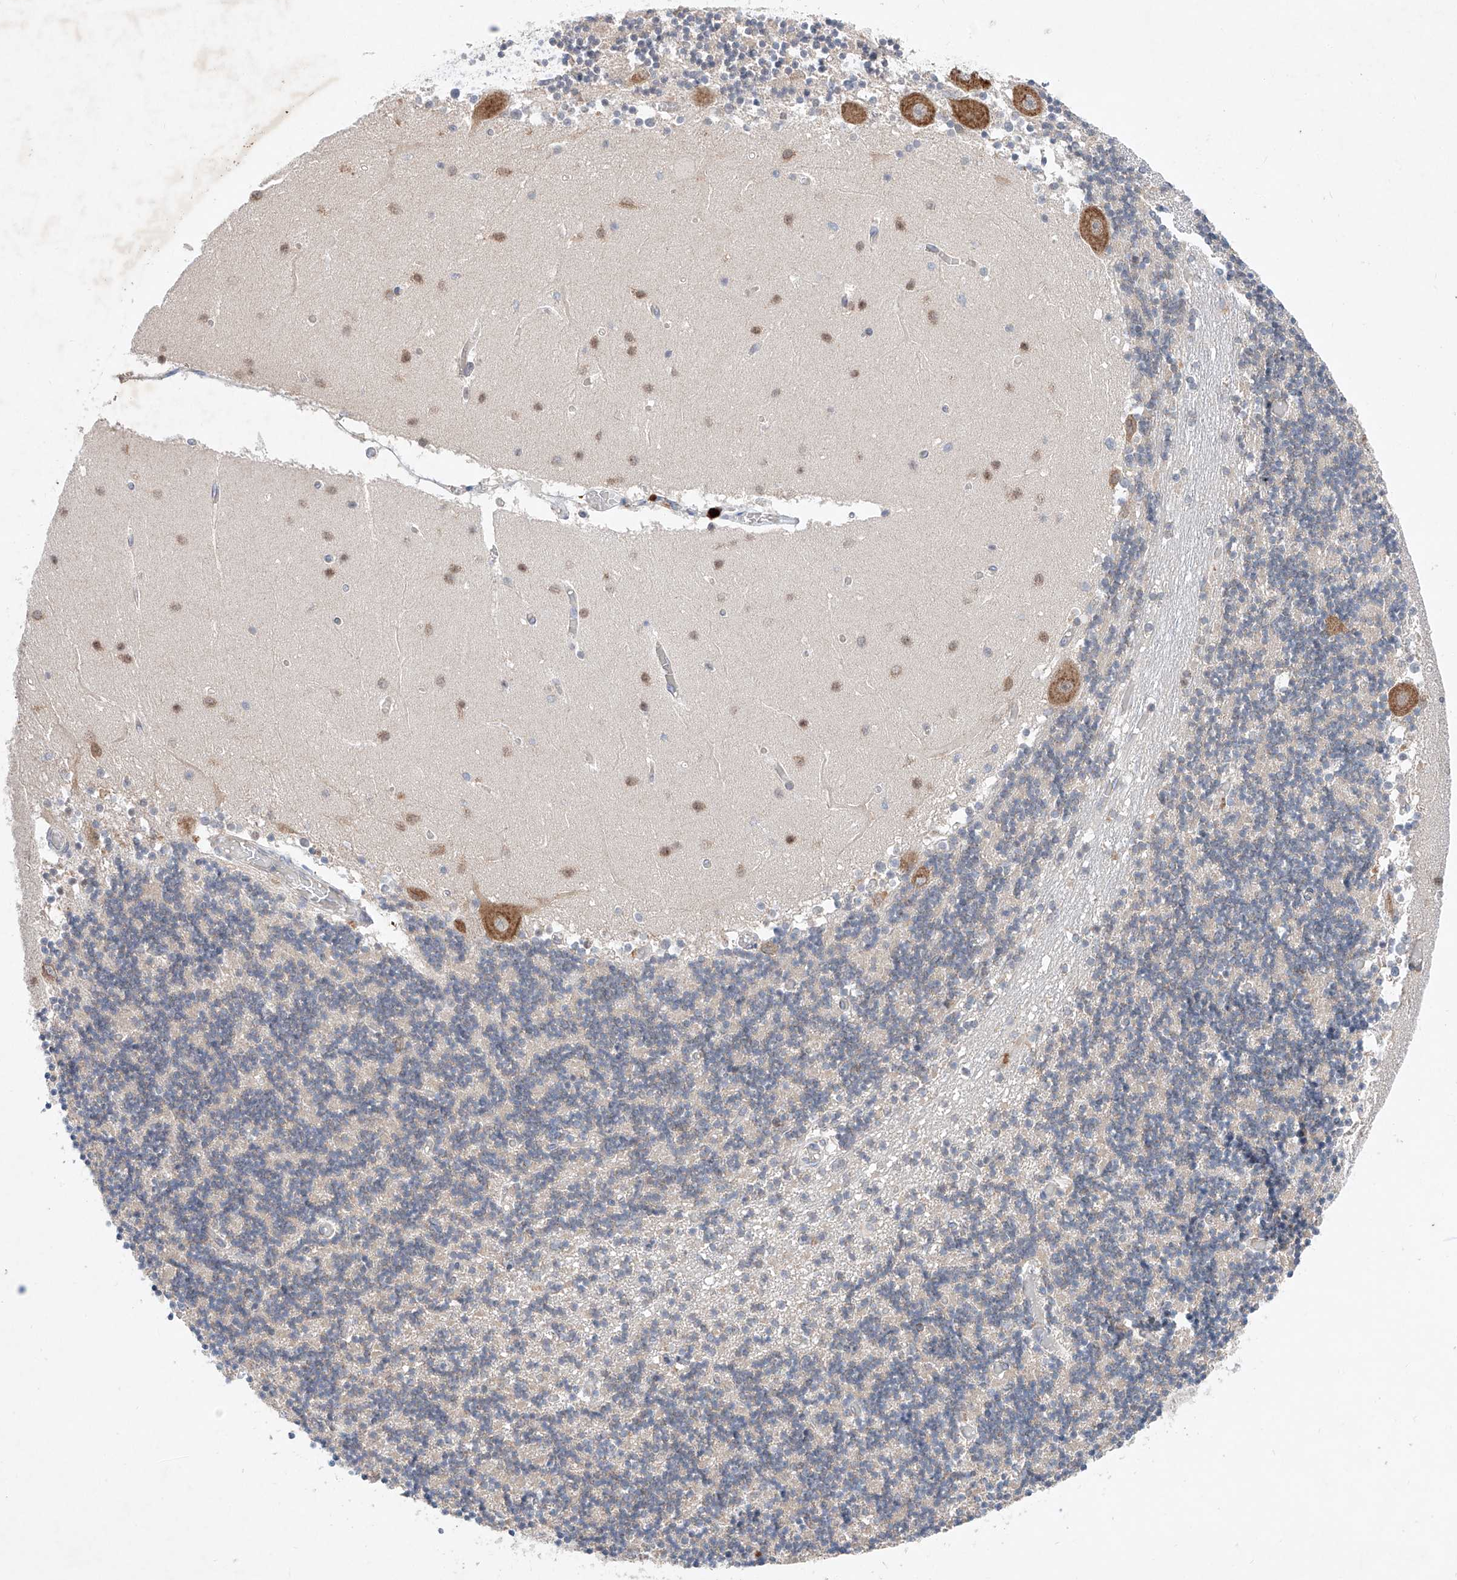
{"staining": {"intensity": "negative", "quantity": "none", "location": "none"}, "tissue": "cerebellum", "cell_type": "Cells in granular layer", "image_type": "normal", "snomed": [{"axis": "morphology", "description": "Normal tissue, NOS"}, {"axis": "topography", "description": "Cerebellum"}], "caption": "Human cerebellum stained for a protein using IHC demonstrates no staining in cells in granular layer.", "gene": "FASTK", "patient": {"sex": "female", "age": 28}}